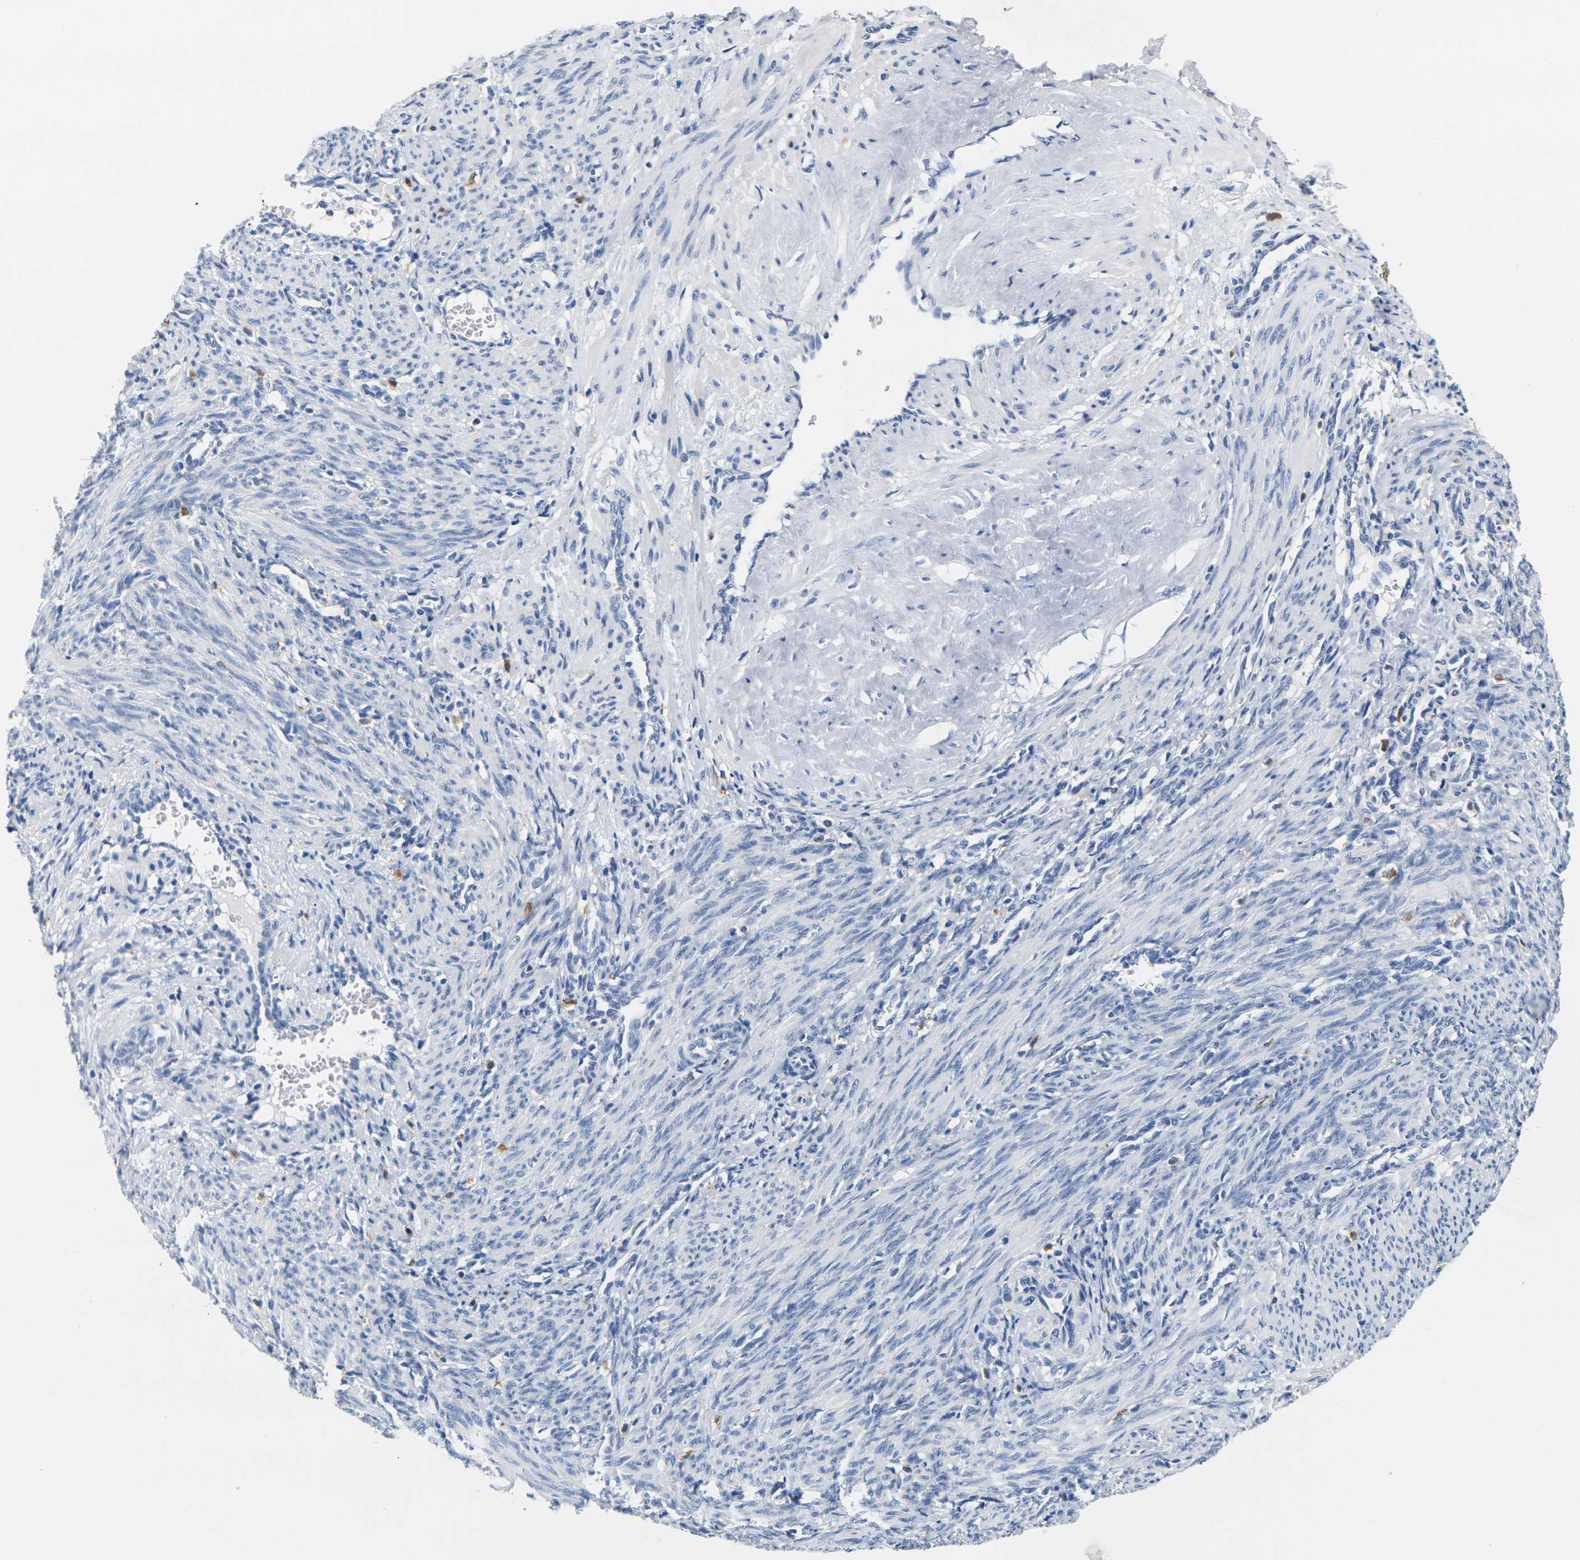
{"staining": {"intensity": "negative", "quantity": "none", "location": "none"}, "tissue": "smooth muscle", "cell_type": "Smooth muscle cells", "image_type": "normal", "snomed": [{"axis": "morphology", "description": "Normal tissue, NOS"}, {"axis": "topography", "description": "Endometrium"}], "caption": "Smooth muscle cells show no significant expression in normal smooth muscle. The staining was performed using DAB to visualize the protein expression in brown, while the nuclei were stained in blue with hematoxylin (Magnification: 20x).", "gene": "NOCT", "patient": {"sex": "female", "age": 33}}